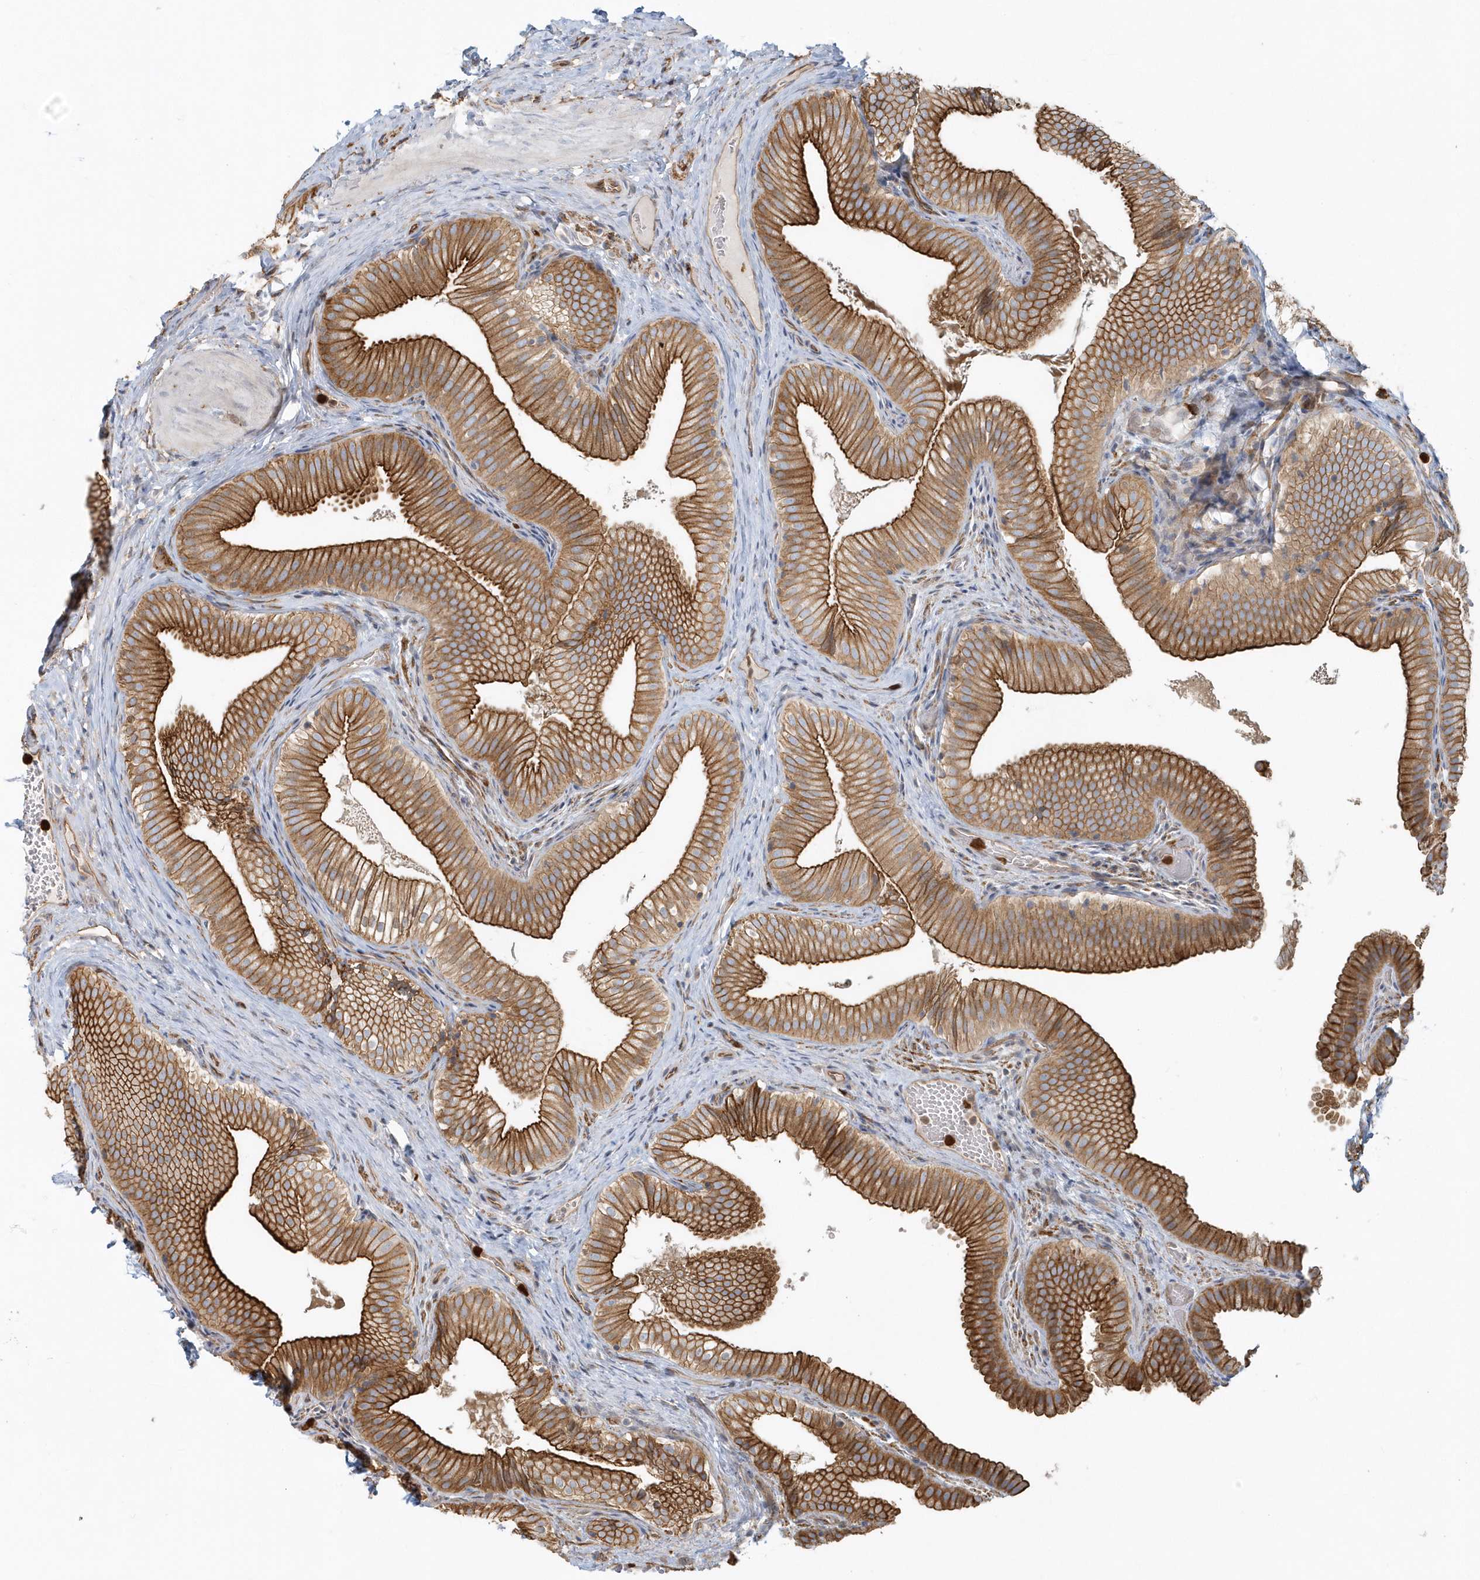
{"staining": {"intensity": "strong", "quantity": ">75%", "location": "cytoplasmic/membranous"}, "tissue": "gallbladder", "cell_type": "Glandular cells", "image_type": "normal", "snomed": [{"axis": "morphology", "description": "Normal tissue, NOS"}, {"axis": "topography", "description": "Gallbladder"}], "caption": "A photomicrograph showing strong cytoplasmic/membranous positivity in approximately >75% of glandular cells in unremarkable gallbladder, as visualized by brown immunohistochemical staining.", "gene": "DNAH1", "patient": {"sex": "female", "age": 30}}